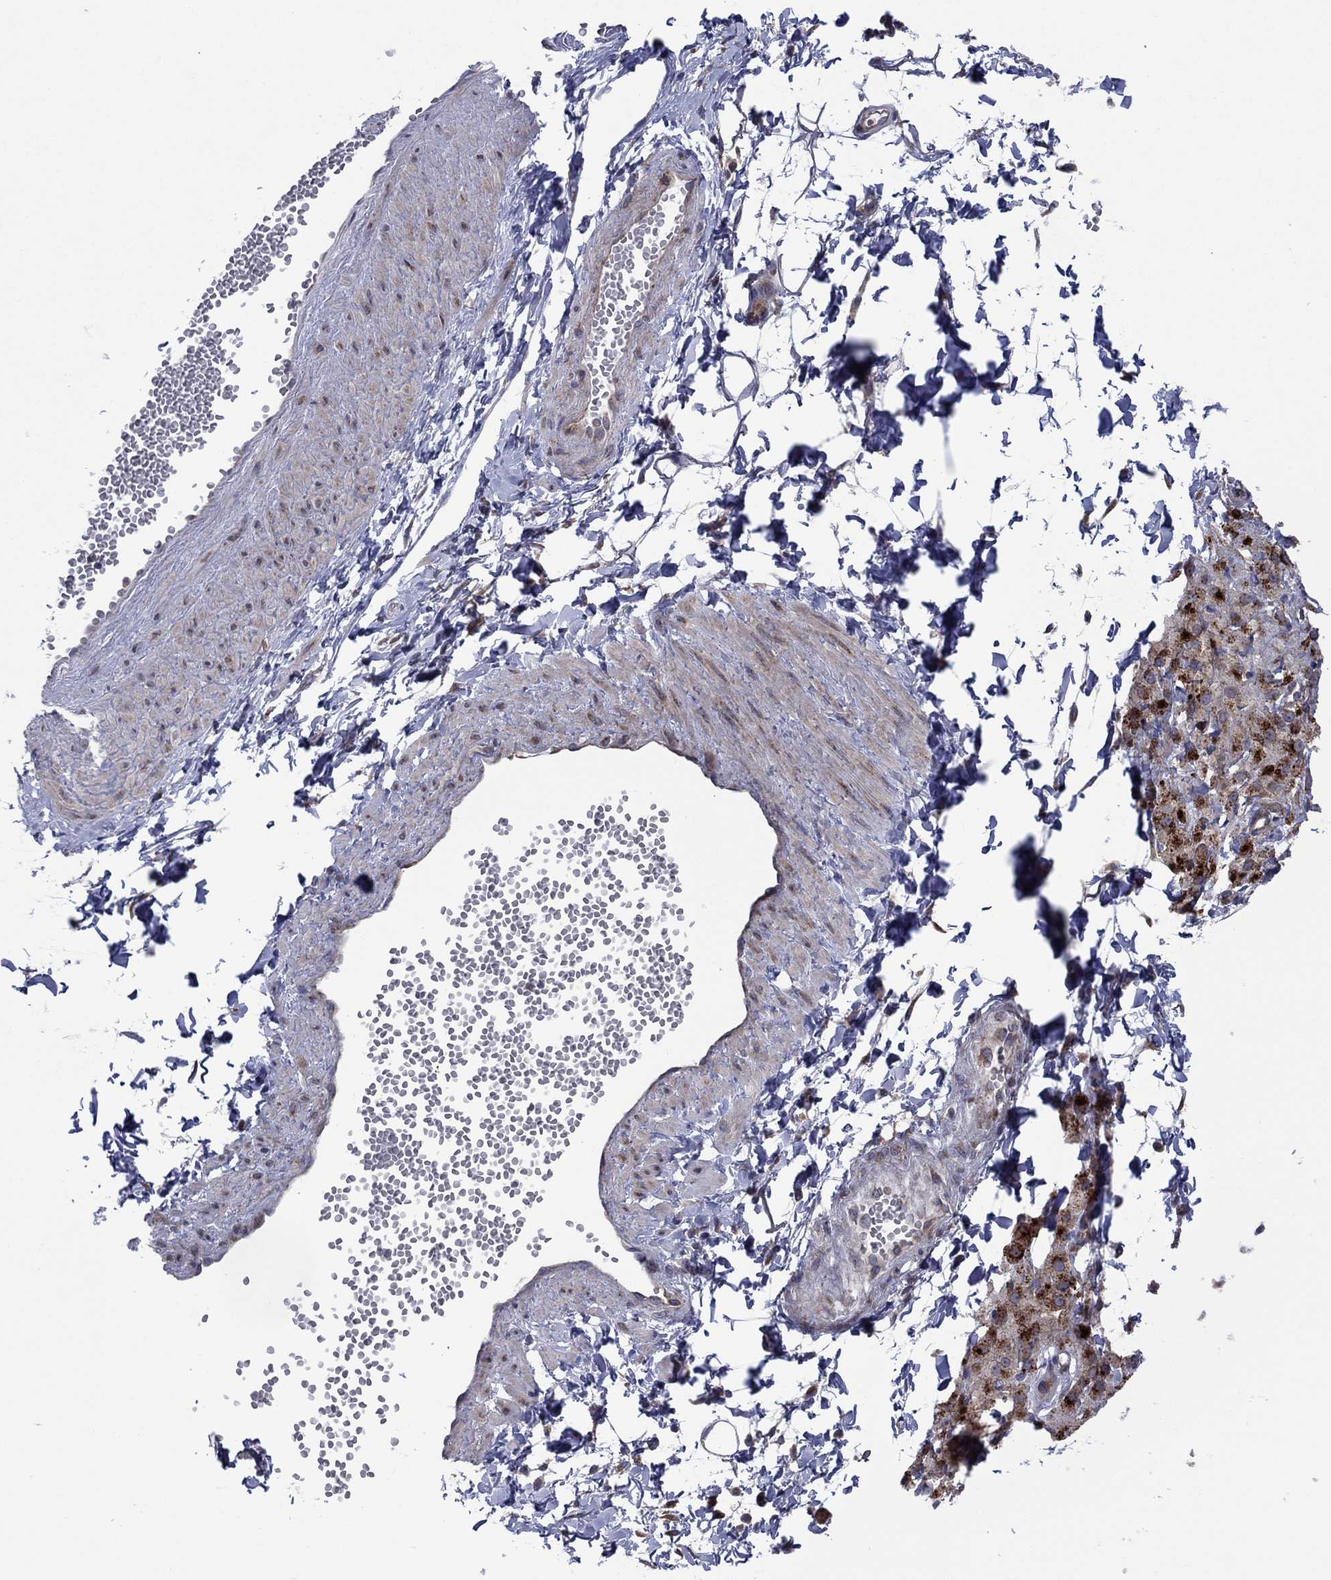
{"staining": {"intensity": "negative", "quantity": "none", "location": "none"}, "tissue": "adipose tissue", "cell_type": "Adipocytes", "image_type": "normal", "snomed": [{"axis": "morphology", "description": "Normal tissue, NOS"}, {"axis": "topography", "description": "Smooth muscle"}, {"axis": "topography", "description": "Peripheral nerve tissue"}], "caption": "There is no significant staining in adipocytes of adipose tissue. (DAB (3,3'-diaminobenzidine) immunohistochemistry, high magnification).", "gene": "GPR155", "patient": {"sex": "male", "age": 22}}